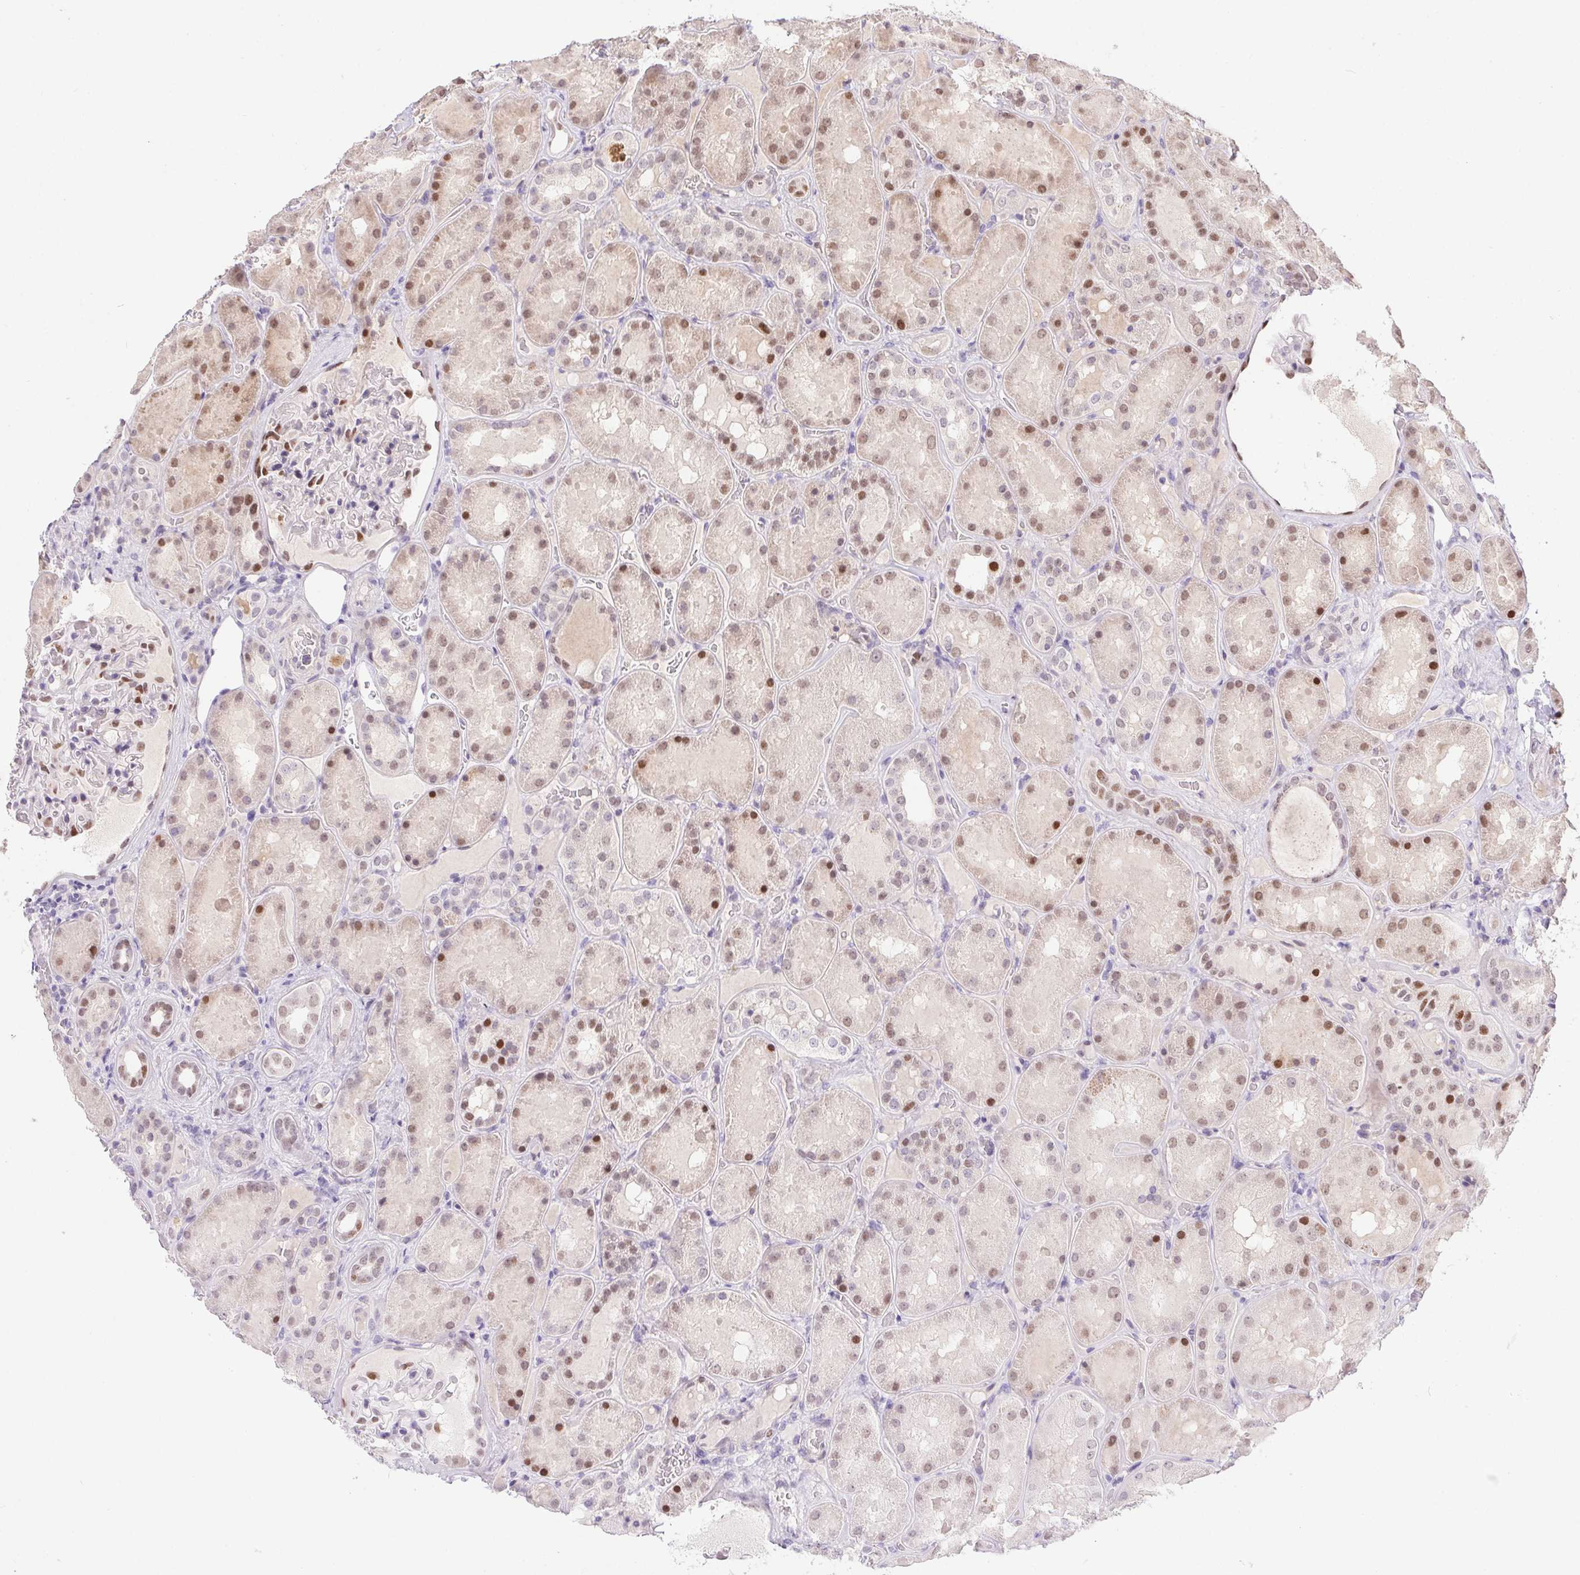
{"staining": {"intensity": "moderate", "quantity": "25%-75%", "location": "nuclear"}, "tissue": "kidney", "cell_type": "Cells in glomeruli", "image_type": "normal", "snomed": [{"axis": "morphology", "description": "Normal tissue, NOS"}, {"axis": "topography", "description": "Kidney"}], "caption": "Protein staining of normal kidney shows moderate nuclear positivity in approximately 25%-75% of cells in glomeruli. (DAB (3,3'-diaminobenzidine) IHC, brown staining for protein, blue staining for nuclei).", "gene": "SP9", "patient": {"sex": "male", "age": 73}}